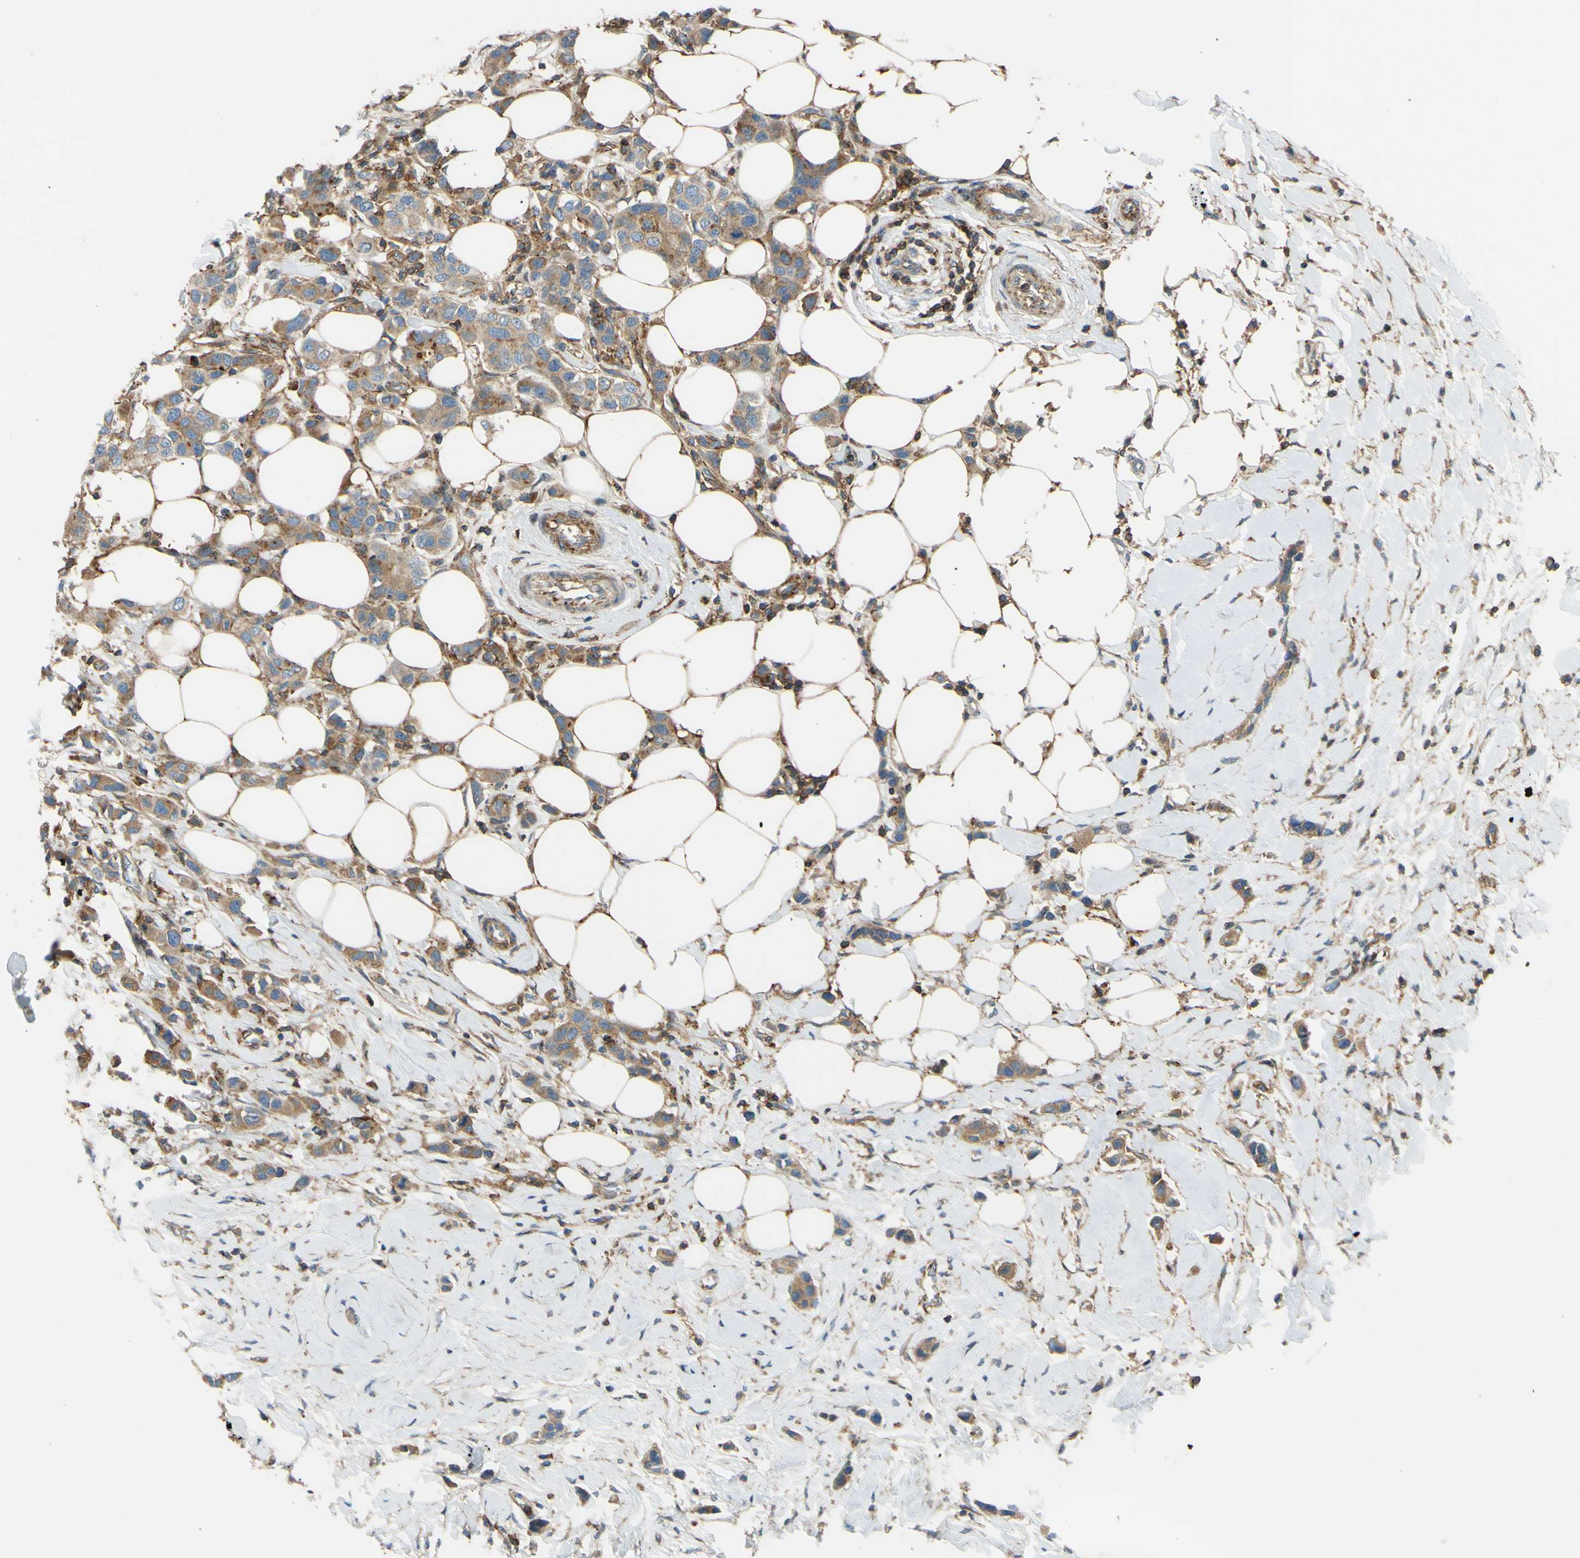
{"staining": {"intensity": "moderate", "quantity": ">75%", "location": "cytoplasmic/membranous"}, "tissue": "breast cancer", "cell_type": "Tumor cells", "image_type": "cancer", "snomed": [{"axis": "morphology", "description": "Normal tissue, NOS"}, {"axis": "morphology", "description": "Duct carcinoma"}, {"axis": "topography", "description": "Breast"}], "caption": "Human breast cancer (invasive ductal carcinoma) stained for a protein (brown) reveals moderate cytoplasmic/membranous positive staining in about >75% of tumor cells.", "gene": "POR", "patient": {"sex": "female", "age": 50}}